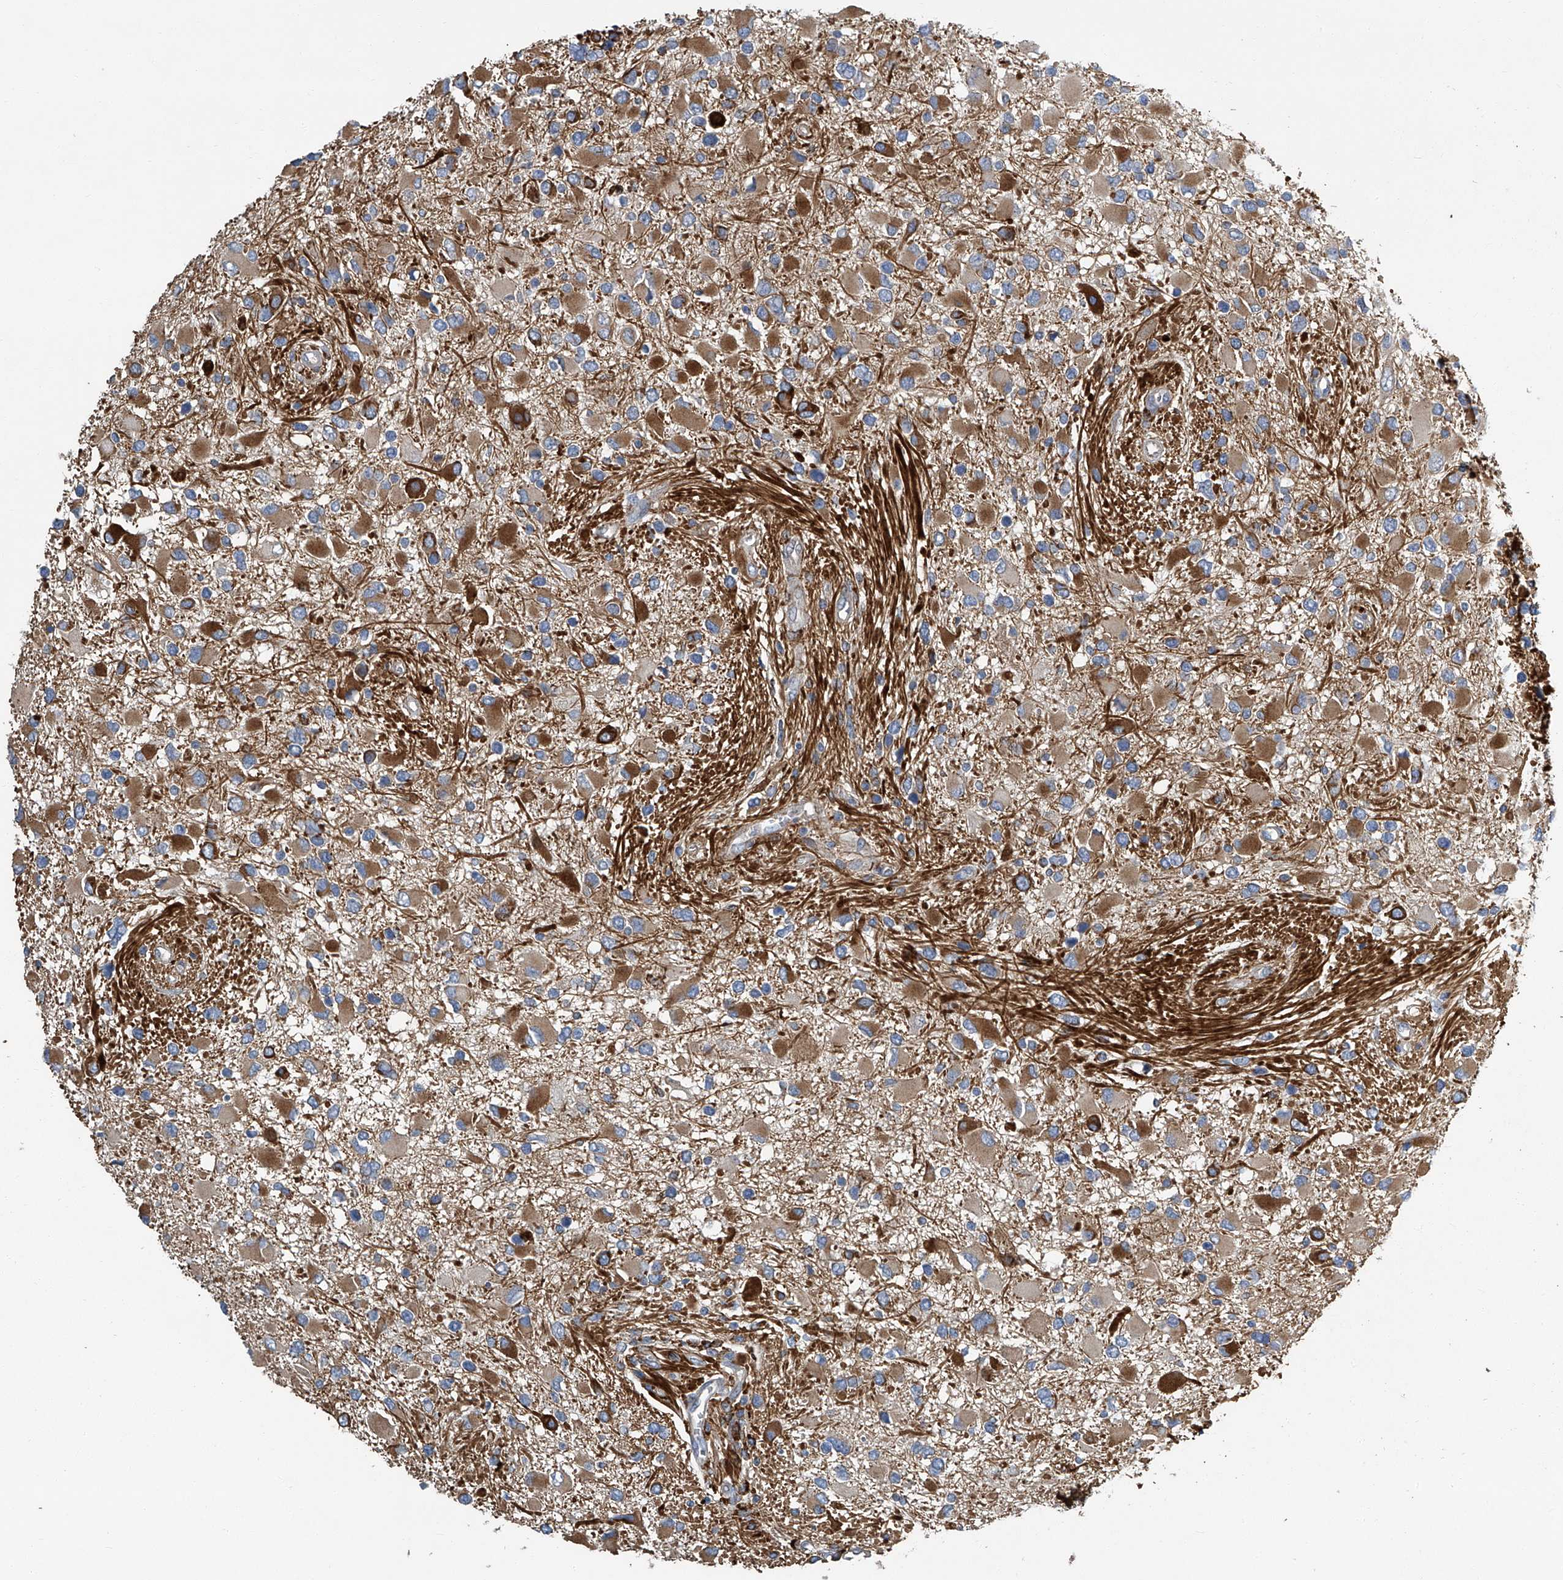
{"staining": {"intensity": "moderate", "quantity": ">75%", "location": "cytoplasmic/membranous"}, "tissue": "glioma", "cell_type": "Tumor cells", "image_type": "cancer", "snomed": [{"axis": "morphology", "description": "Glioma, malignant, High grade"}, {"axis": "topography", "description": "Brain"}], "caption": "A brown stain labels moderate cytoplasmic/membranous staining of a protein in malignant high-grade glioma tumor cells.", "gene": "FAM167A", "patient": {"sex": "male", "age": 53}}